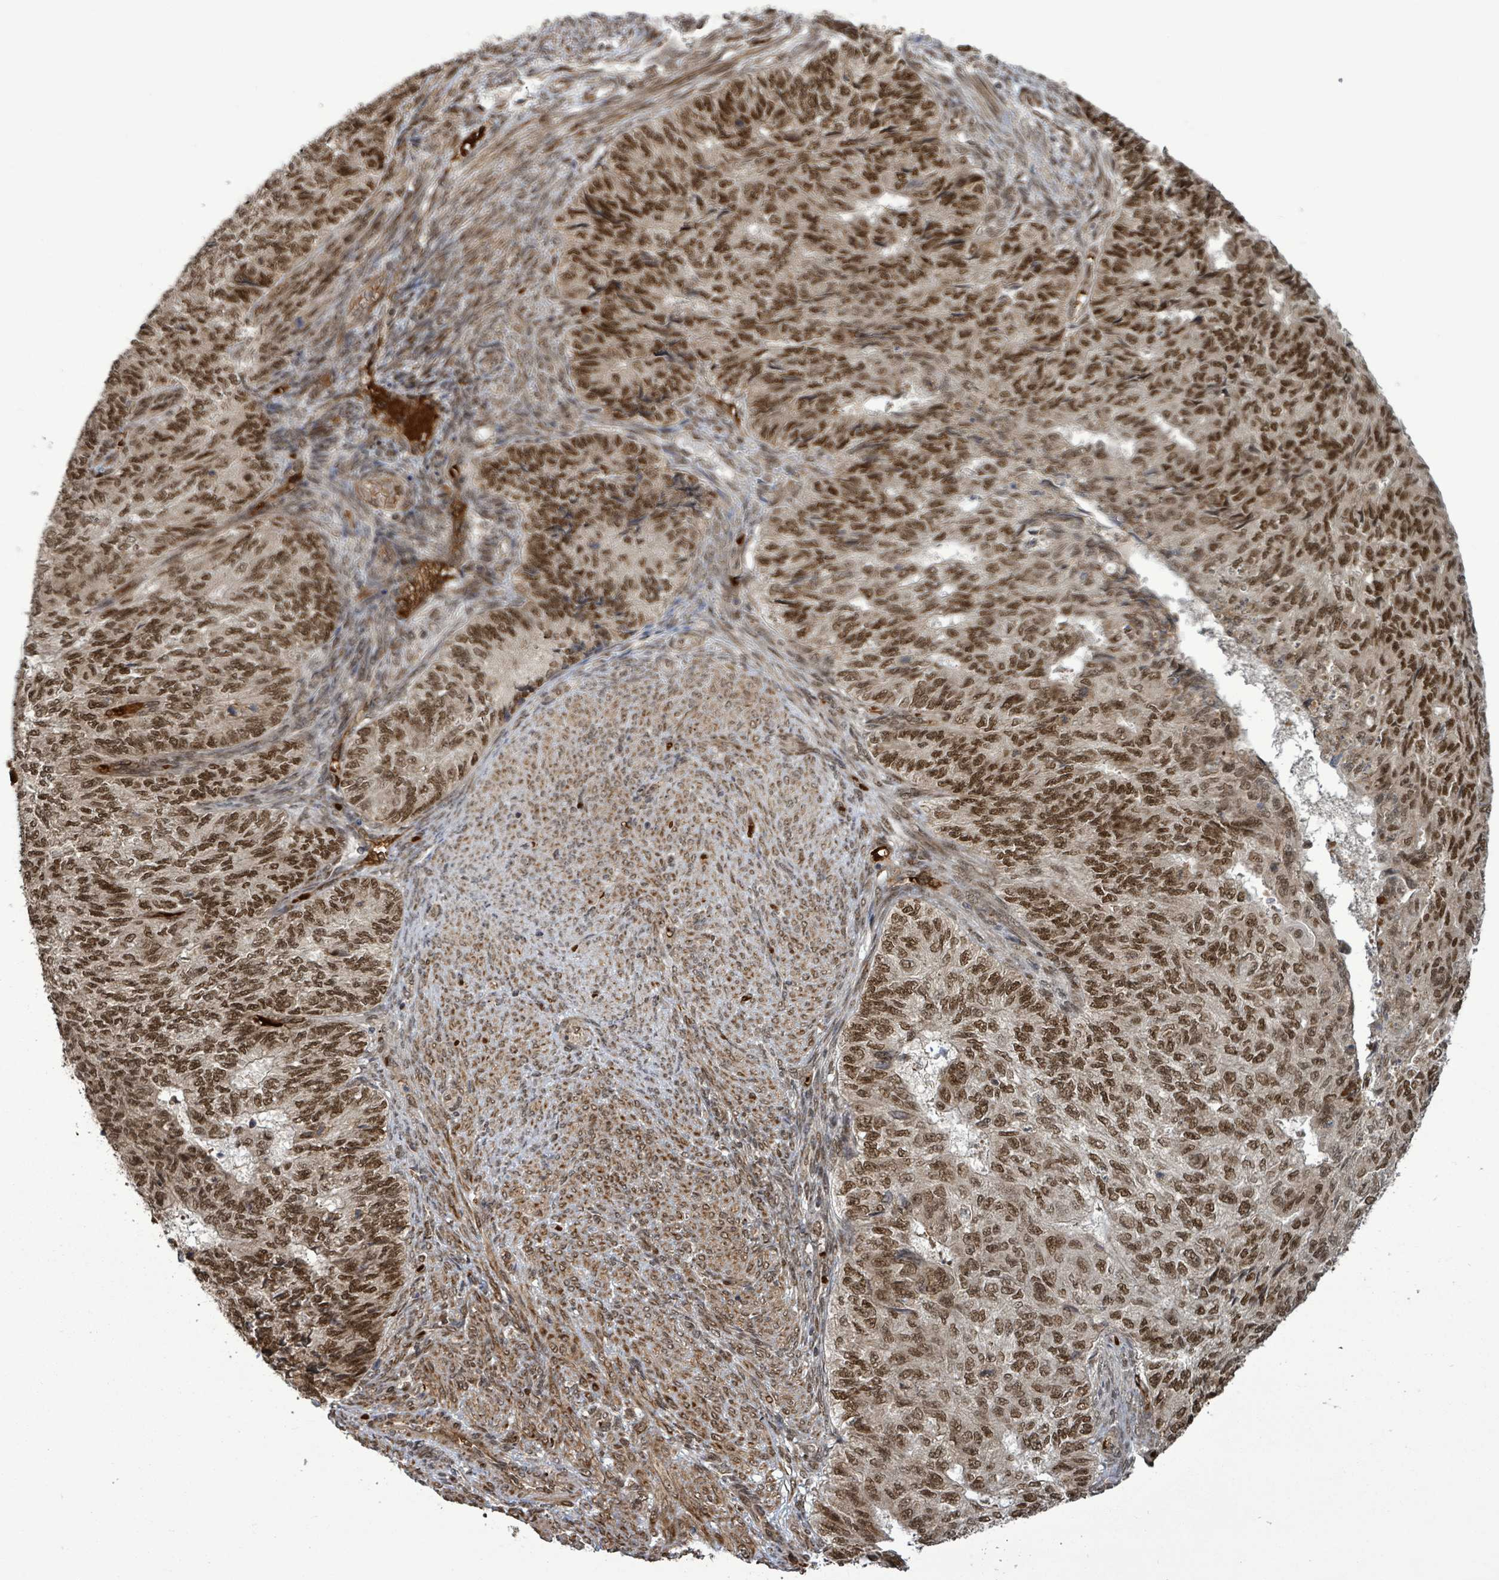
{"staining": {"intensity": "moderate", "quantity": ">75%", "location": "nuclear"}, "tissue": "endometrial cancer", "cell_type": "Tumor cells", "image_type": "cancer", "snomed": [{"axis": "morphology", "description": "Adenocarcinoma, NOS"}, {"axis": "topography", "description": "Endometrium"}], "caption": "This image exhibits immunohistochemistry (IHC) staining of human endometrial cancer (adenocarcinoma), with medium moderate nuclear expression in about >75% of tumor cells.", "gene": "PATZ1", "patient": {"sex": "female", "age": 32}}